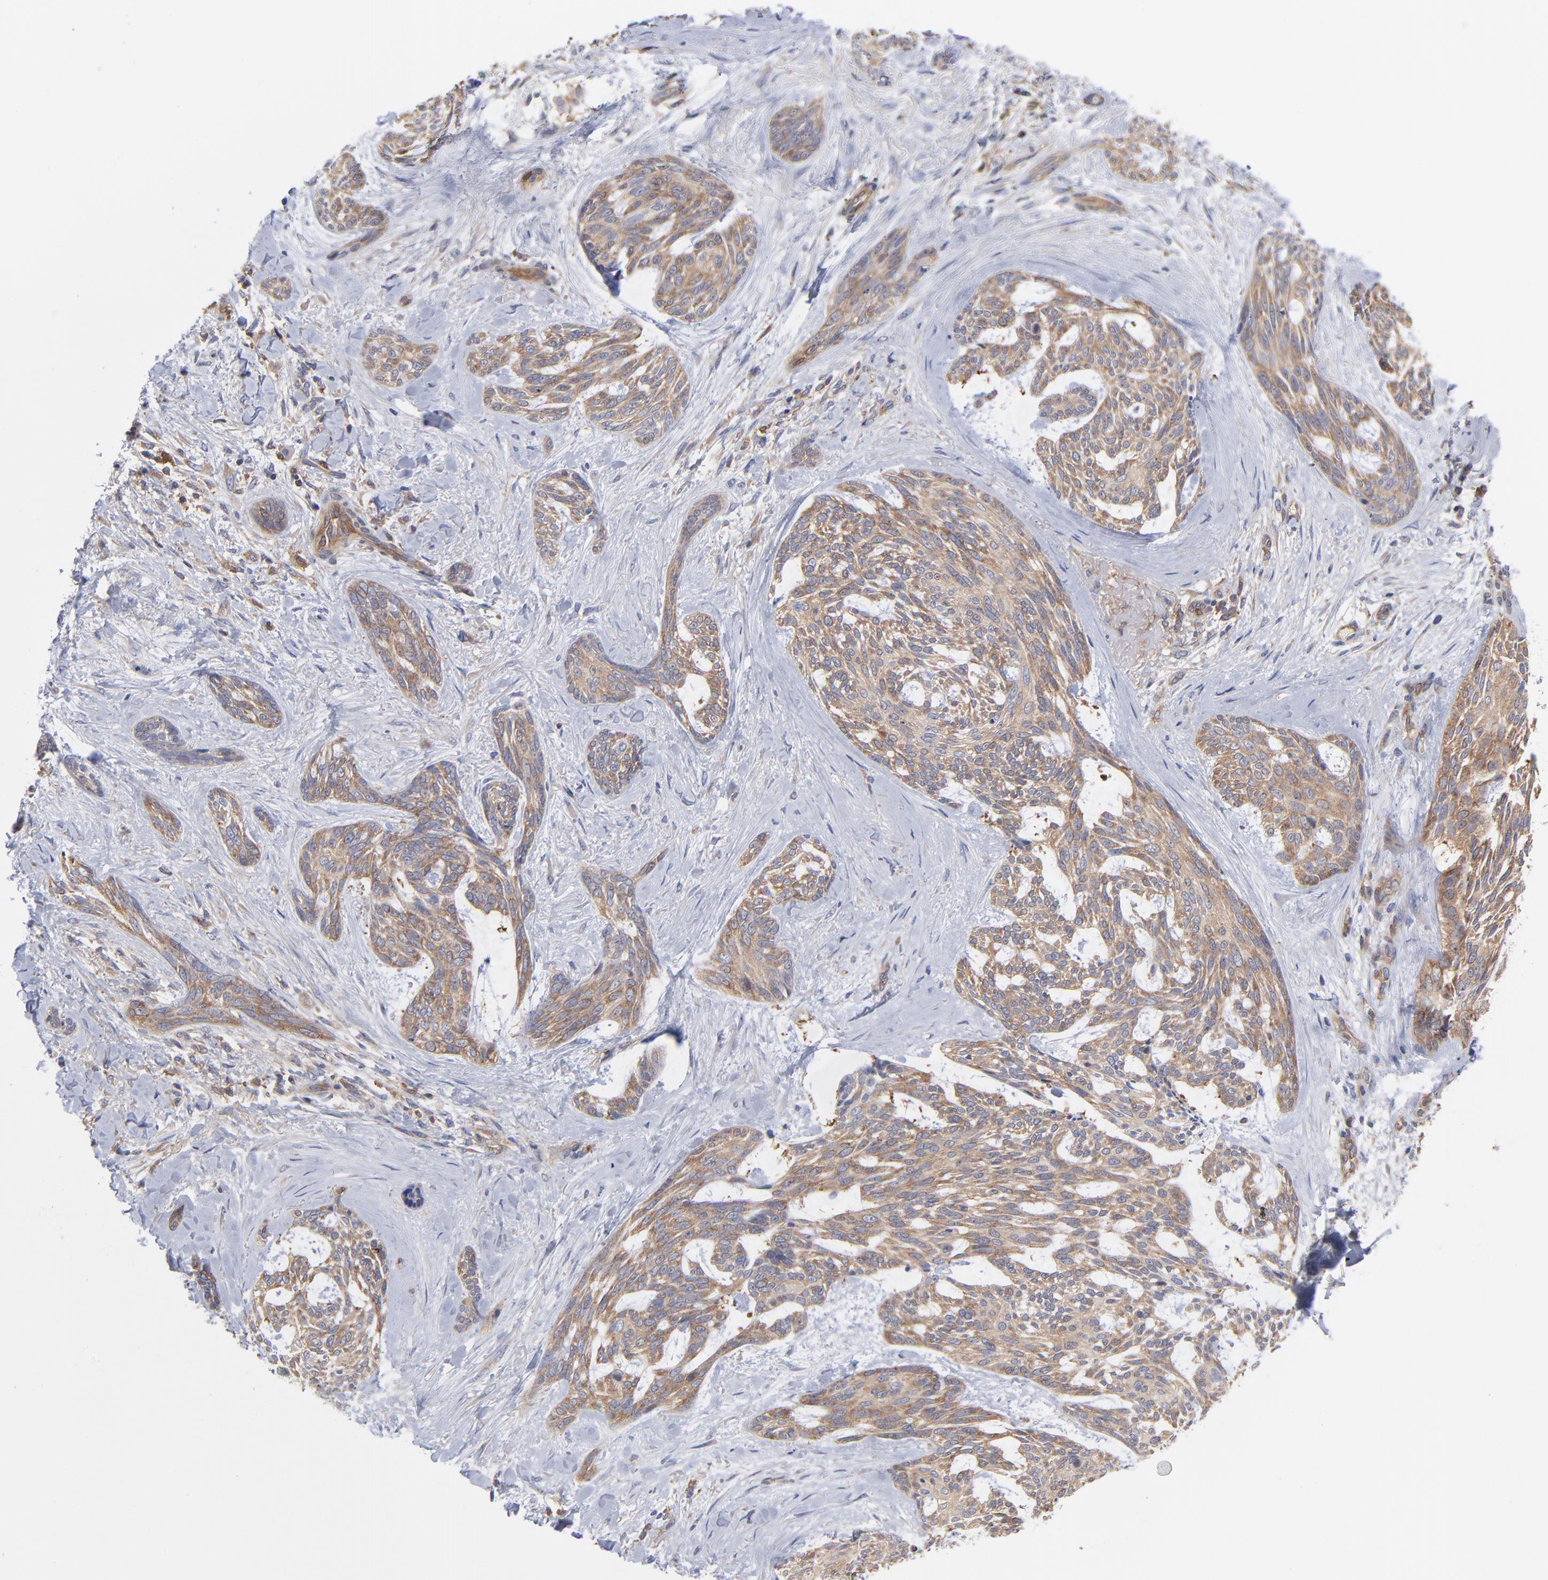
{"staining": {"intensity": "weak", "quantity": ">75%", "location": "cytoplasmic/membranous"}, "tissue": "skin cancer", "cell_type": "Tumor cells", "image_type": "cancer", "snomed": [{"axis": "morphology", "description": "Normal tissue, NOS"}, {"axis": "morphology", "description": "Basal cell carcinoma"}, {"axis": "topography", "description": "Skin"}], "caption": "Immunohistochemical staining of human skin basal cell carcinoma displays weak cytoplasmic/membranous protein positivity in about >75% of tumor cells.", "gene": "NFKBIA", "patient": {"sex": "female", "age": 71}}